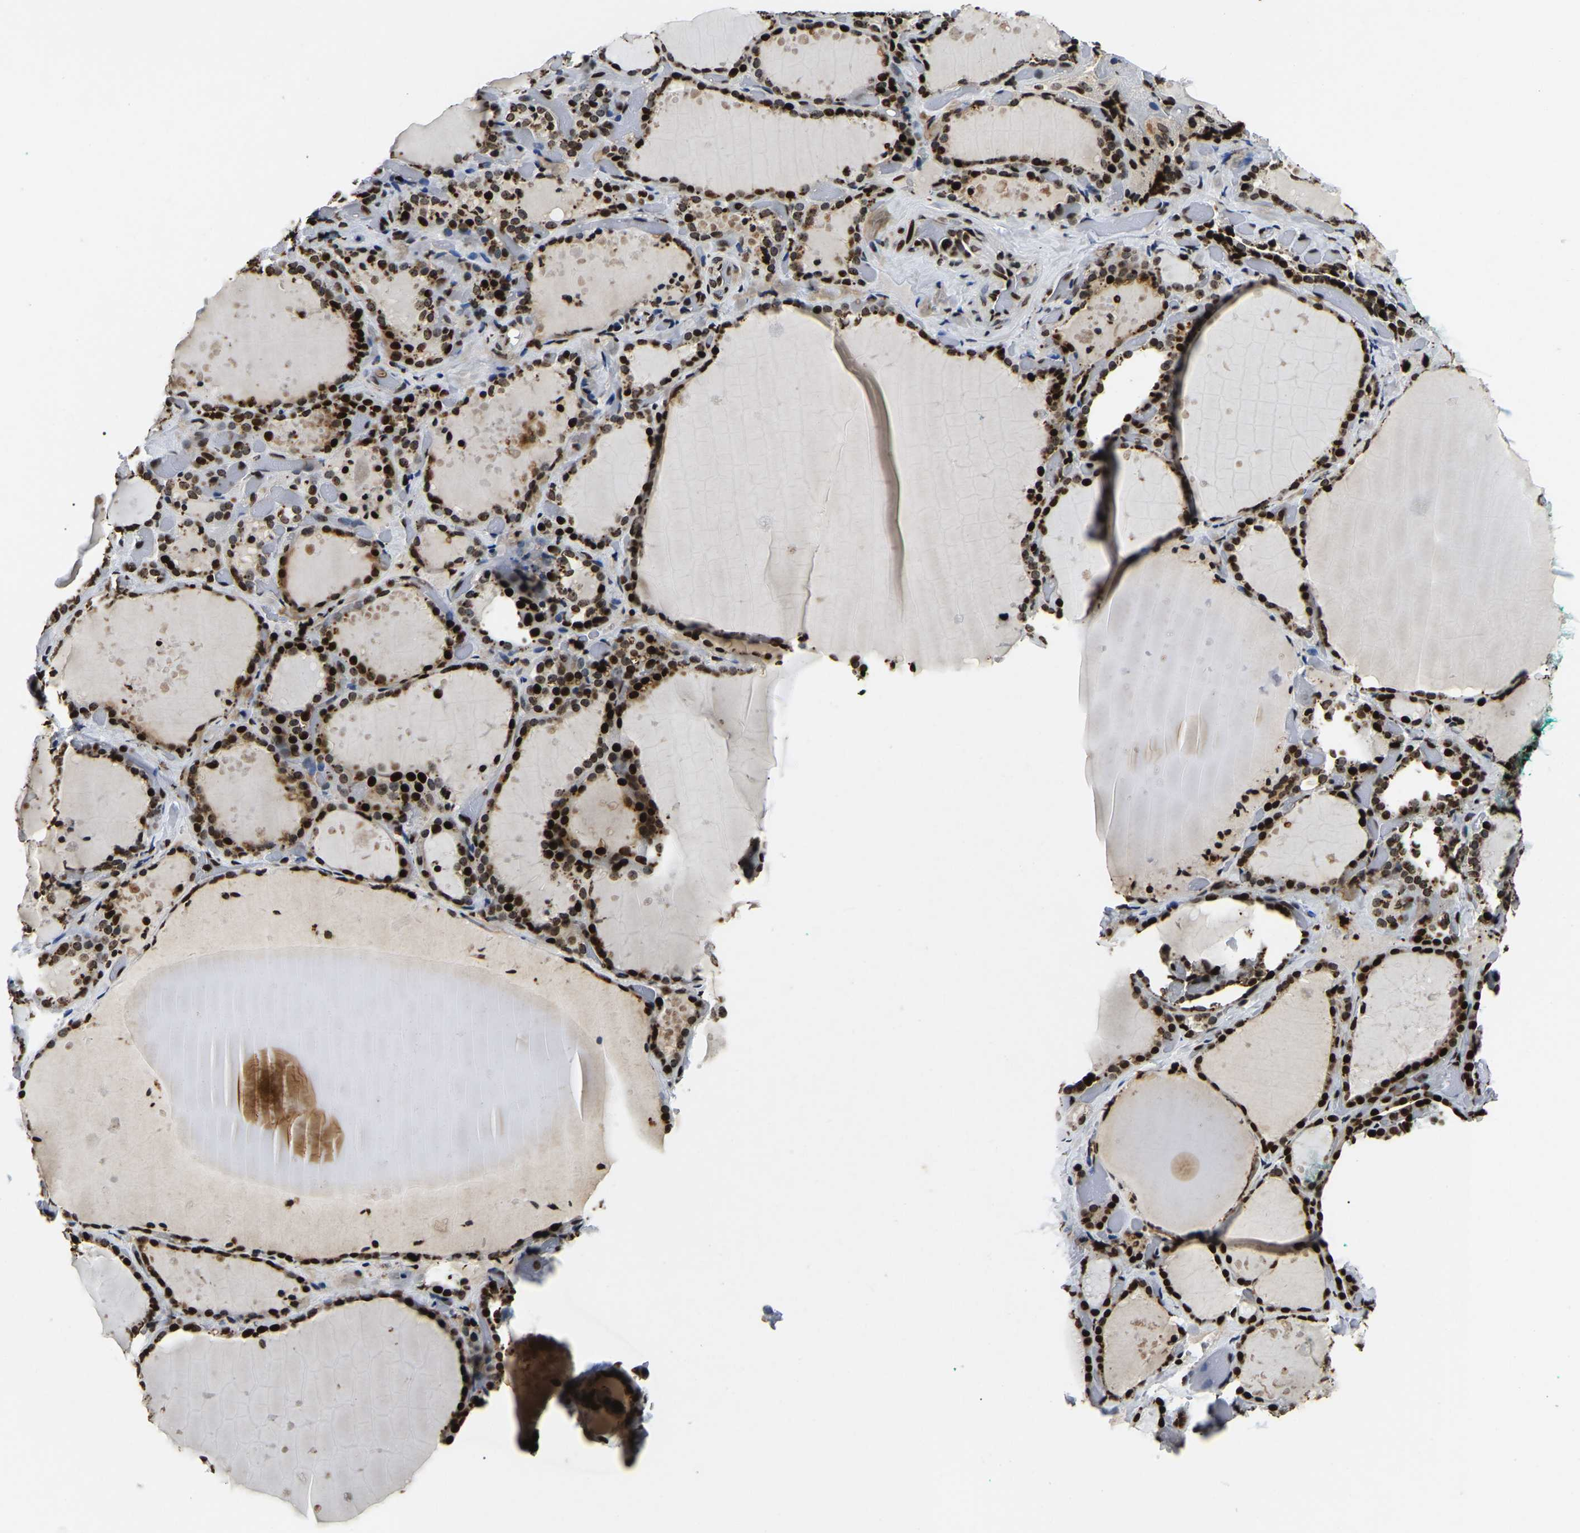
{"staining": {"intensity": "strong", "quantity": ">75%", "location": "cytoplasmic/membranous,nuclear"}, "tissue": "thyroid gland", "cell_type": "Glandular cells", "image_type": "normal", "snomed": [{"axis": "morphology", "description": "Normal tissue, NOS"}, {"axis": "topography", "description": "Thyroid gland"}], "caption": "Protein positivity by immunohistochemistry (IHC) shows strong cytoplasmic/membranous,nuclear staining in about >75% of glandular cells in unremarkable thyroid gland.", "gene": "LRRC61", "patient": {"sex": "female", "age": 44}}